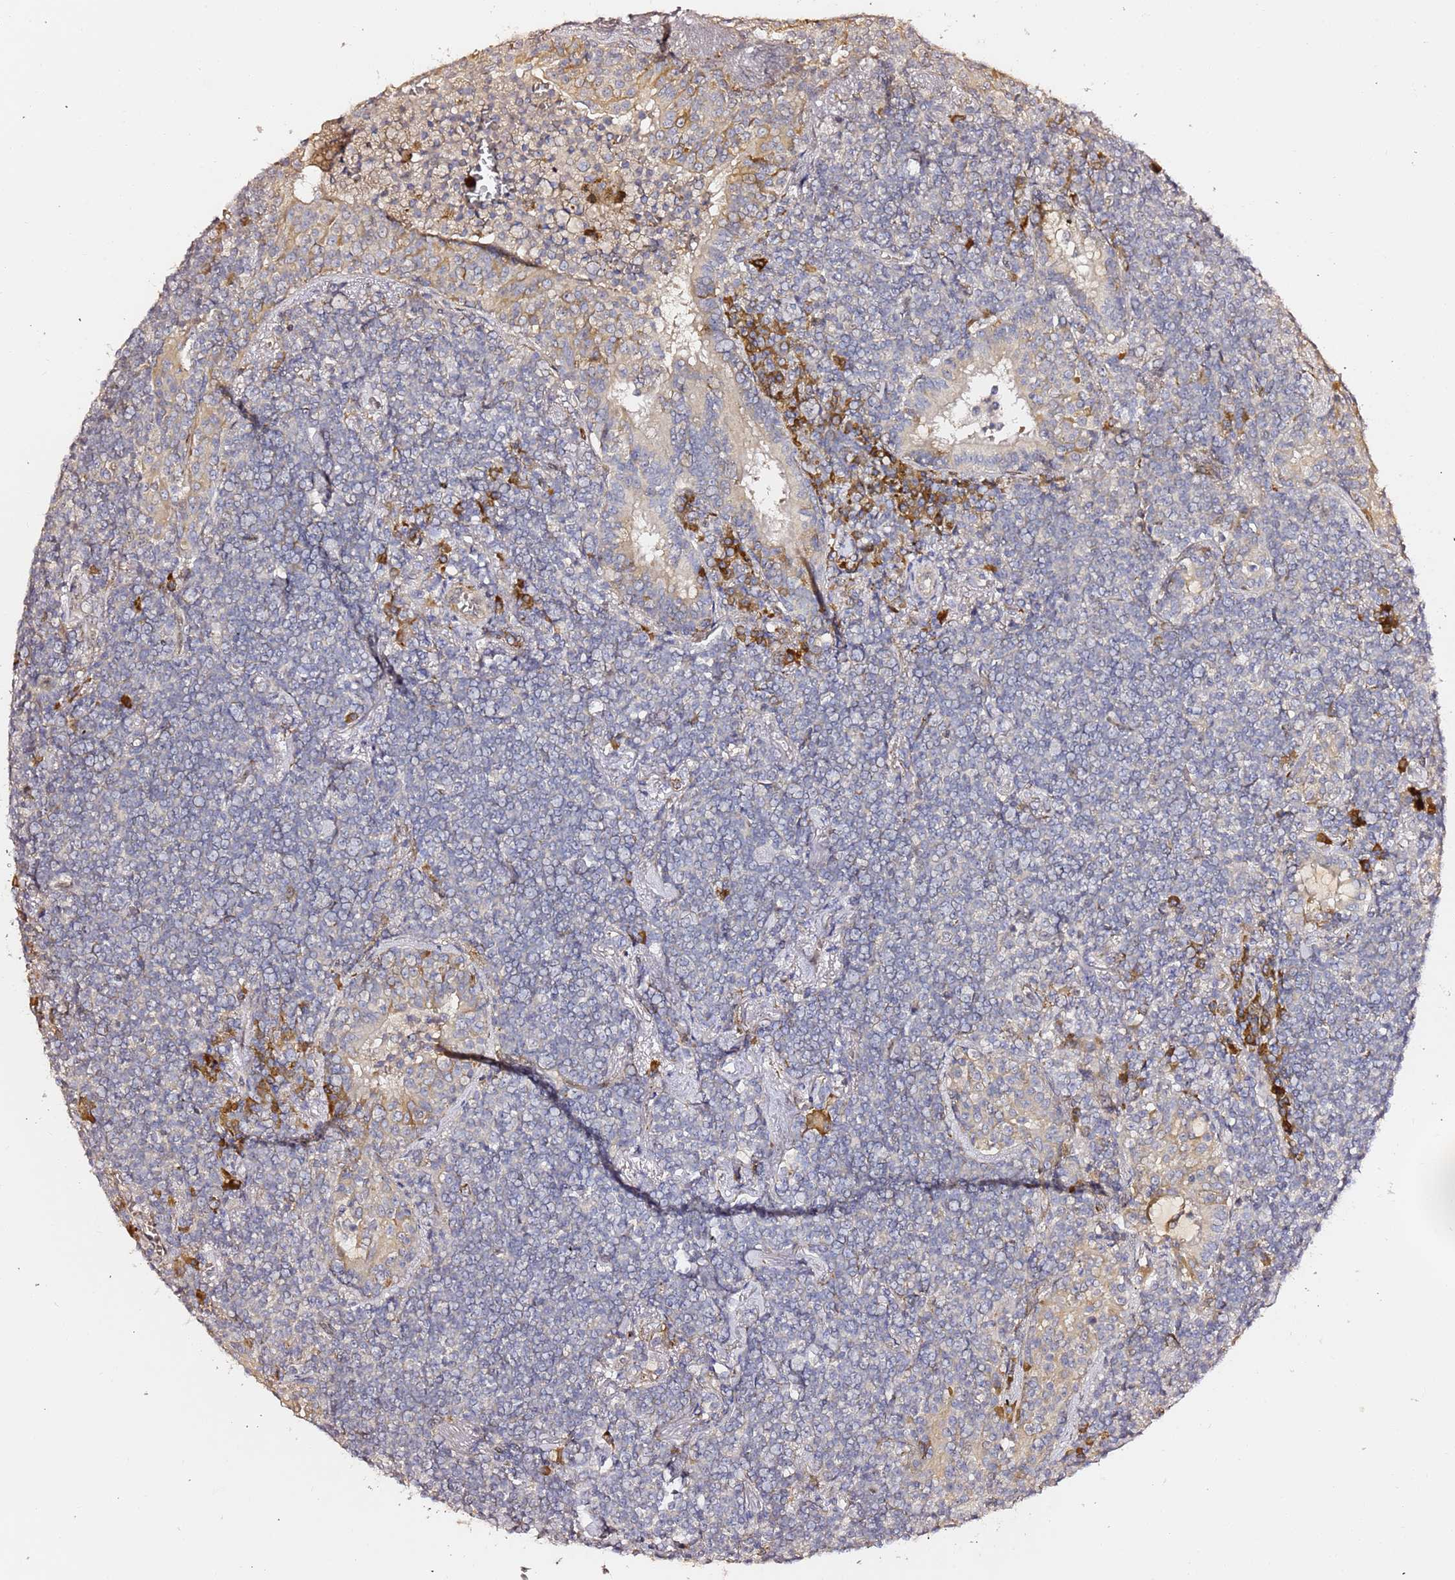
{"staining": {"intensity": "negative", "quantity": "none", "location": "none"}, "tissue": "lymphoma", "cell_type": "Tumor cells", "image_type": "cancer", "snomed": [{"axis": "morphology", "description": "Malignant lymphoma, non-Hodgkin's type, Low grade"}, {"axis": "topography", "description": "Lung"}], "caption": "Immunohistochemical staining of malignant lymphoma, non-Hodgkin's type (low-grade) reveals no significant positivity in tumor cells.", "gene": "HSD17B7", "patient": {"sex": "female", "age": 71}}